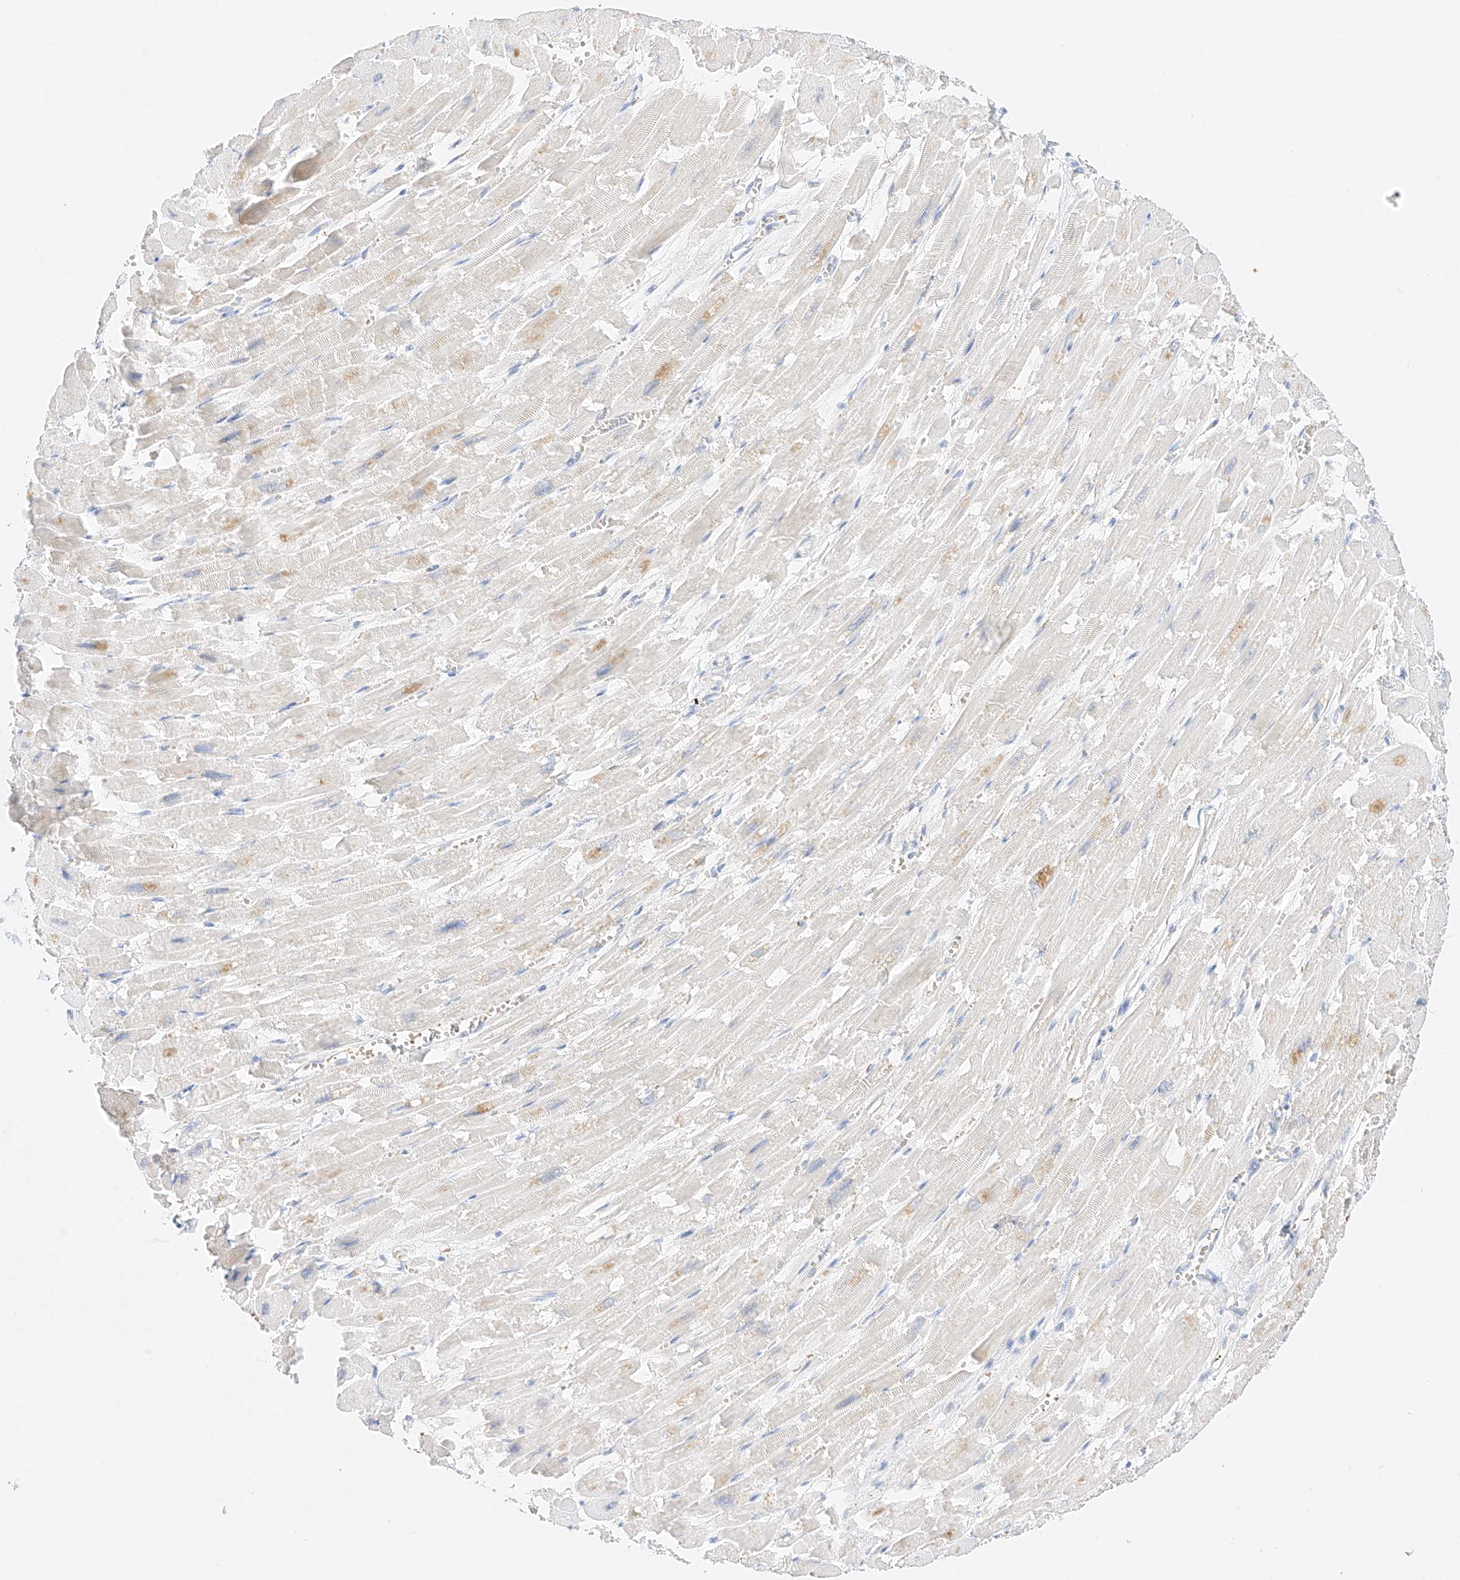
{"staining": {"intensity": "negative", "quantity": "none", "location": "none"}, "tissue": "heart muscle", "cell_type": "Cardiomyocytes", "image_type": "normal", "snomed": [{"axis": "morphology", "description": "Normal tissue, NOS"}, {"axis": "topography", "description": "Heart"}], "caption": "DAB (3,3'-diaminobenzidine) immunohistochemical staining of benign human heart muscle displays no significant positivity in cardiomyocytes. The staining is performed using DAB (3,3'-diaminobenzidine) brown chromogen with nuclei counter-stained in using hematoxylin.", "gene": "APIP", "patient": {"sex": "male", "age": 54}}